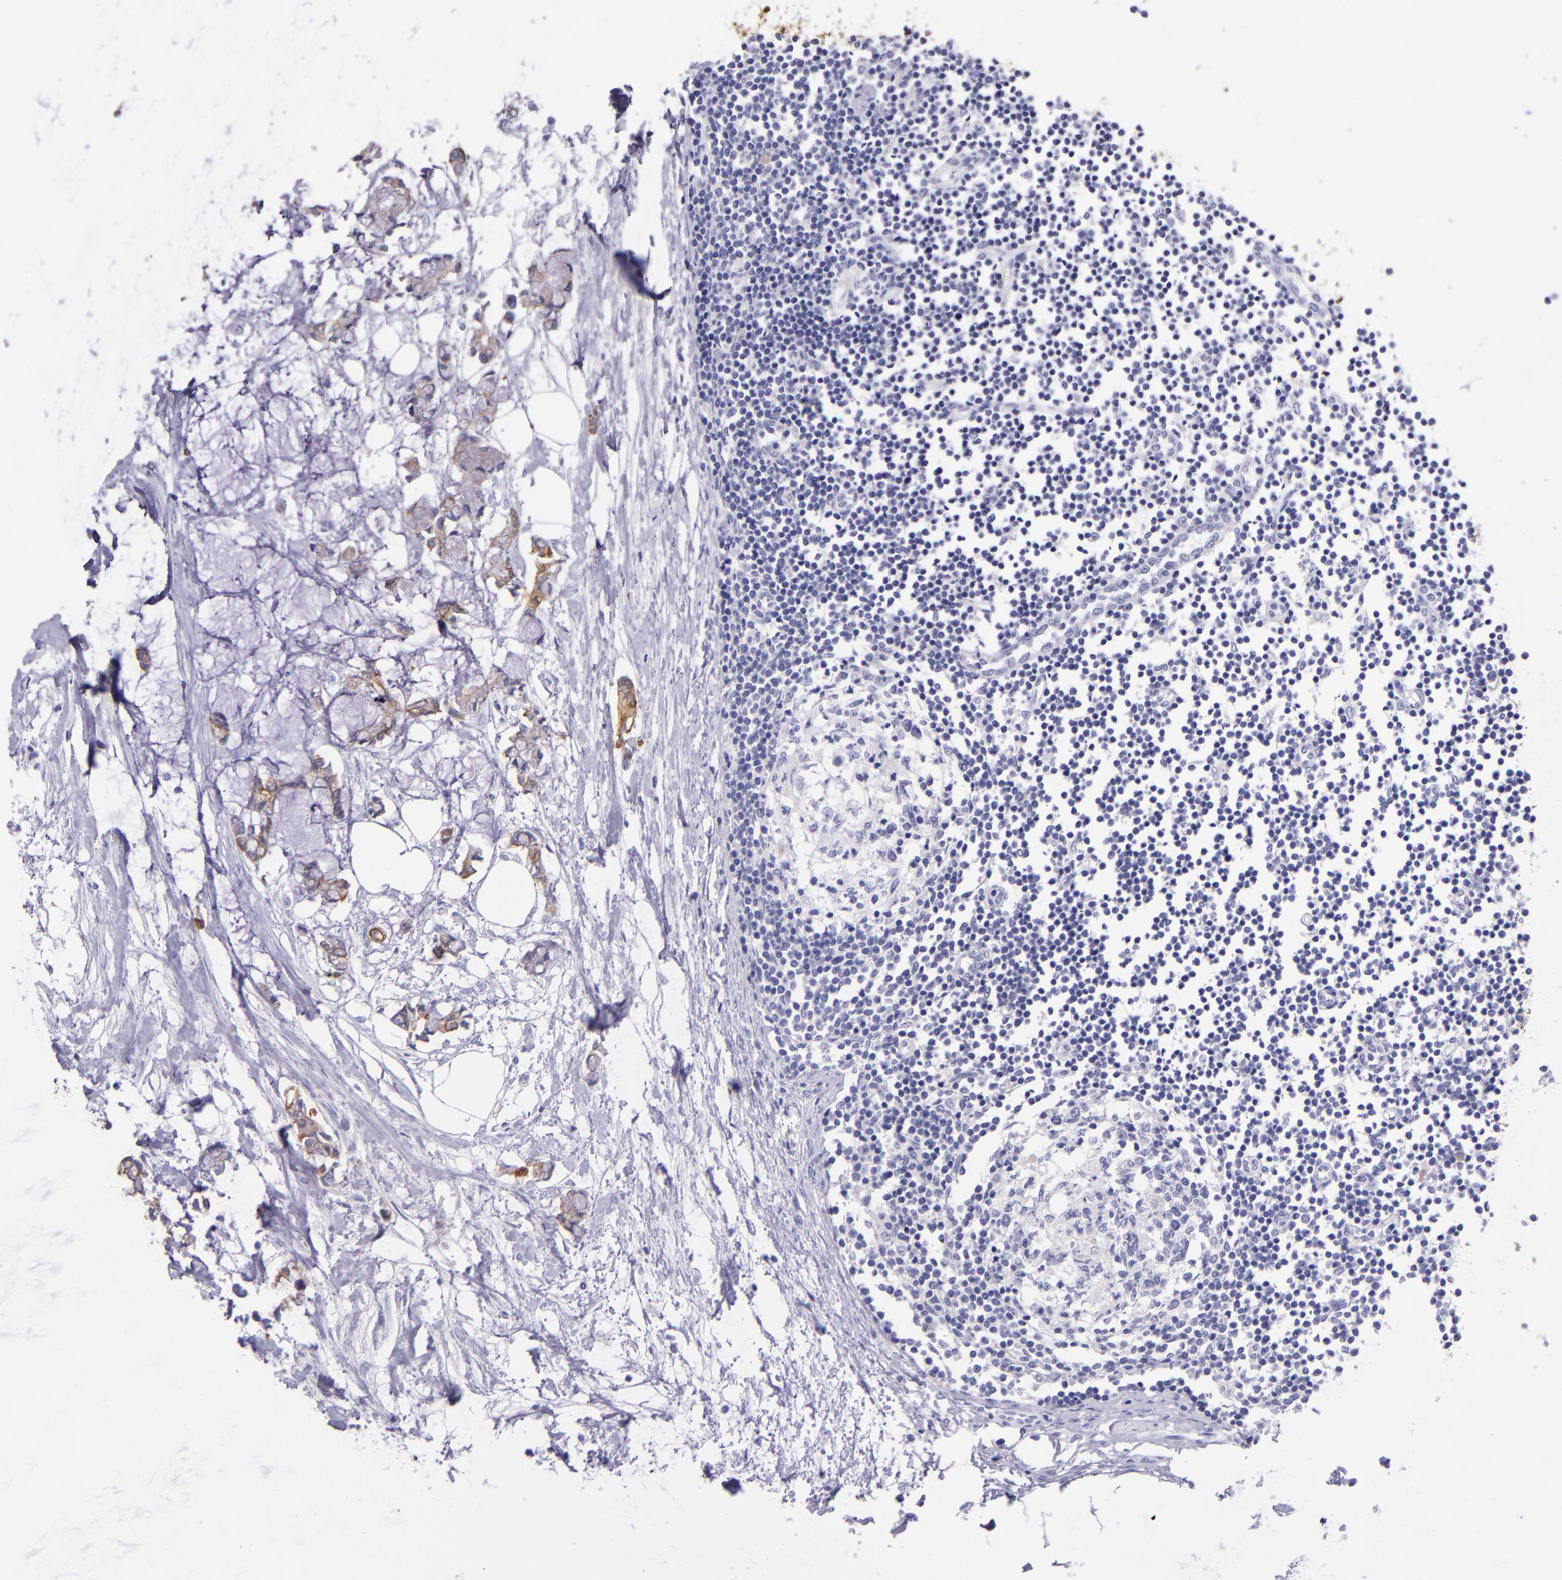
{"staining": {"intensity": "moderate", "quantity": ">75%", "location": "cytoplasmic/membranous"}, "tissue": "colorectal cancer", "cell_type": "Tumor cells", "image_type": "cancer", "snomed": [{"axis": "morphology", "description": "Normal tissue, NOS"}, {"axis": "morphology", "description": "Adenocarcinoma, NOS"}, {"axis": "topography", "description": "Colon"}, {"axis": "topography", "description": "Peripheral nerve tissue"}], "caption": "Brown immunohistochemical staining in human colorectal cancer (adenocarcinoma) demonstrates moderate cytoplasmic/membranous positivity in about >75% of tumor cells. (DAB IHC, brown staining for protein, blue staining for nuclei).", "gene": "KRT4", "patient": {"sex": "male", "age": 14}}